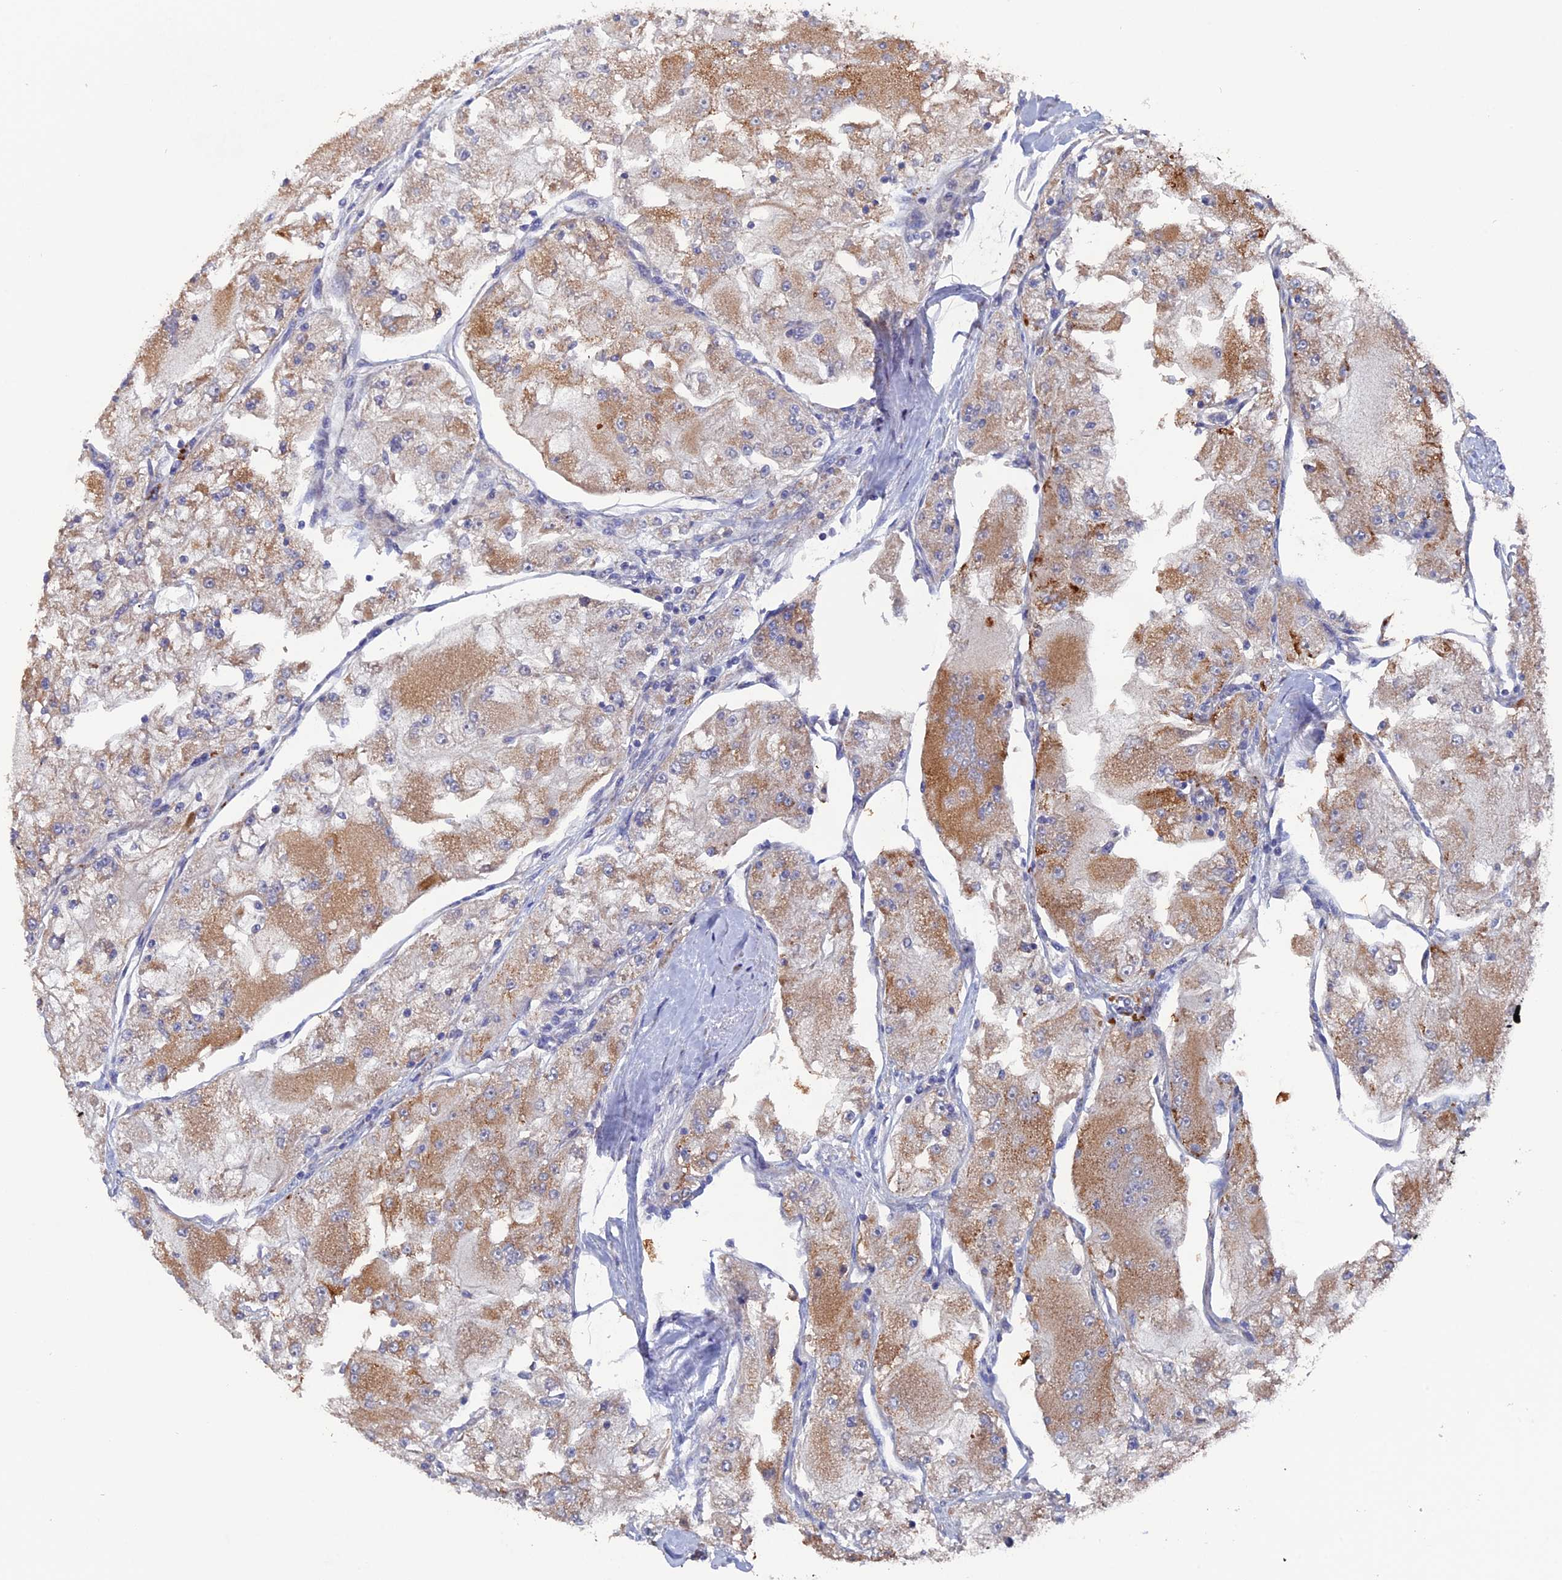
{"staining": {"intensity": "moderate", "quantity": "25%-75%", "location": "cytoplasmic/membranous"}, "tissue": "renal cancer", "cell_type": "Tumor cells", "image_type": "cancer", "snomed": [{"axis": "morphology", "description": "Adenocarcinoma, NOS"}, {"axis": "topography", "description": "Kidney"}], "caption": "IHC (DAB (3,3'-diaminobenzidine)) staining of human adenocarcinoma (renal) reveals moderate cytoplasmic/membranous protein positivity in about 25%-75% of tumor cells.", "gene": "TGFA", "patient": {"sex": "female", "age": 72}}